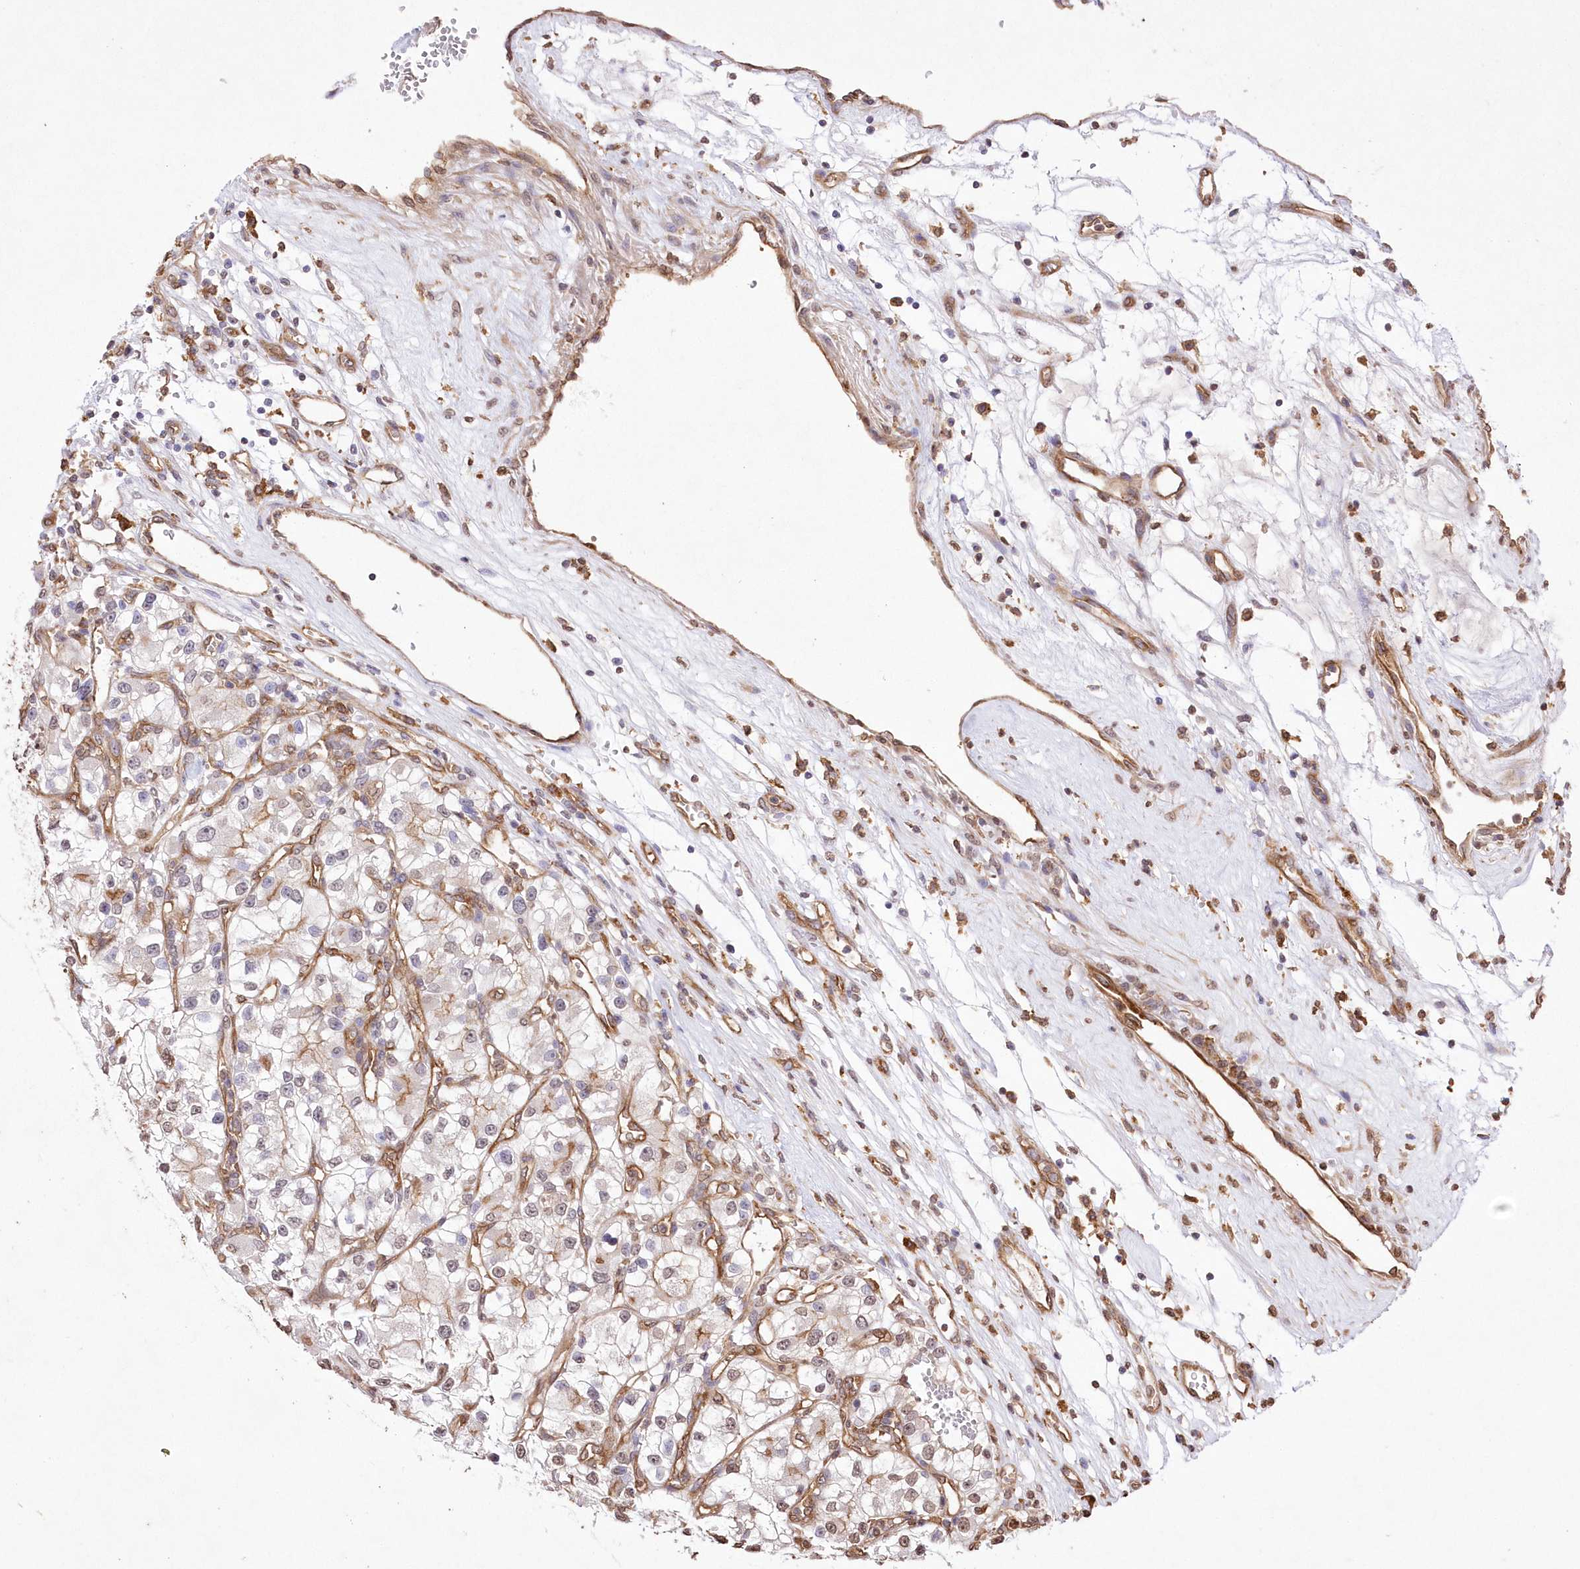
{"staining": {"intensity": "negative", "quantity": "none", "location": "none"}, "tissue": "renal cancer", "cell_type": "Tumor cells", "image_type": "cancer", "snomed": [{"axis": "morphology", "description": "Adenocarcinoma, NOS"}, {"axis": "topography", "description": "Kidney"}], "caption": "DAB immunohistochemical staining of adenocarcinoma (renal) exhibits no significant expression in tumor cells.", "gene": "FCHO2", "patient": {"sex": "female", "age": 57}}